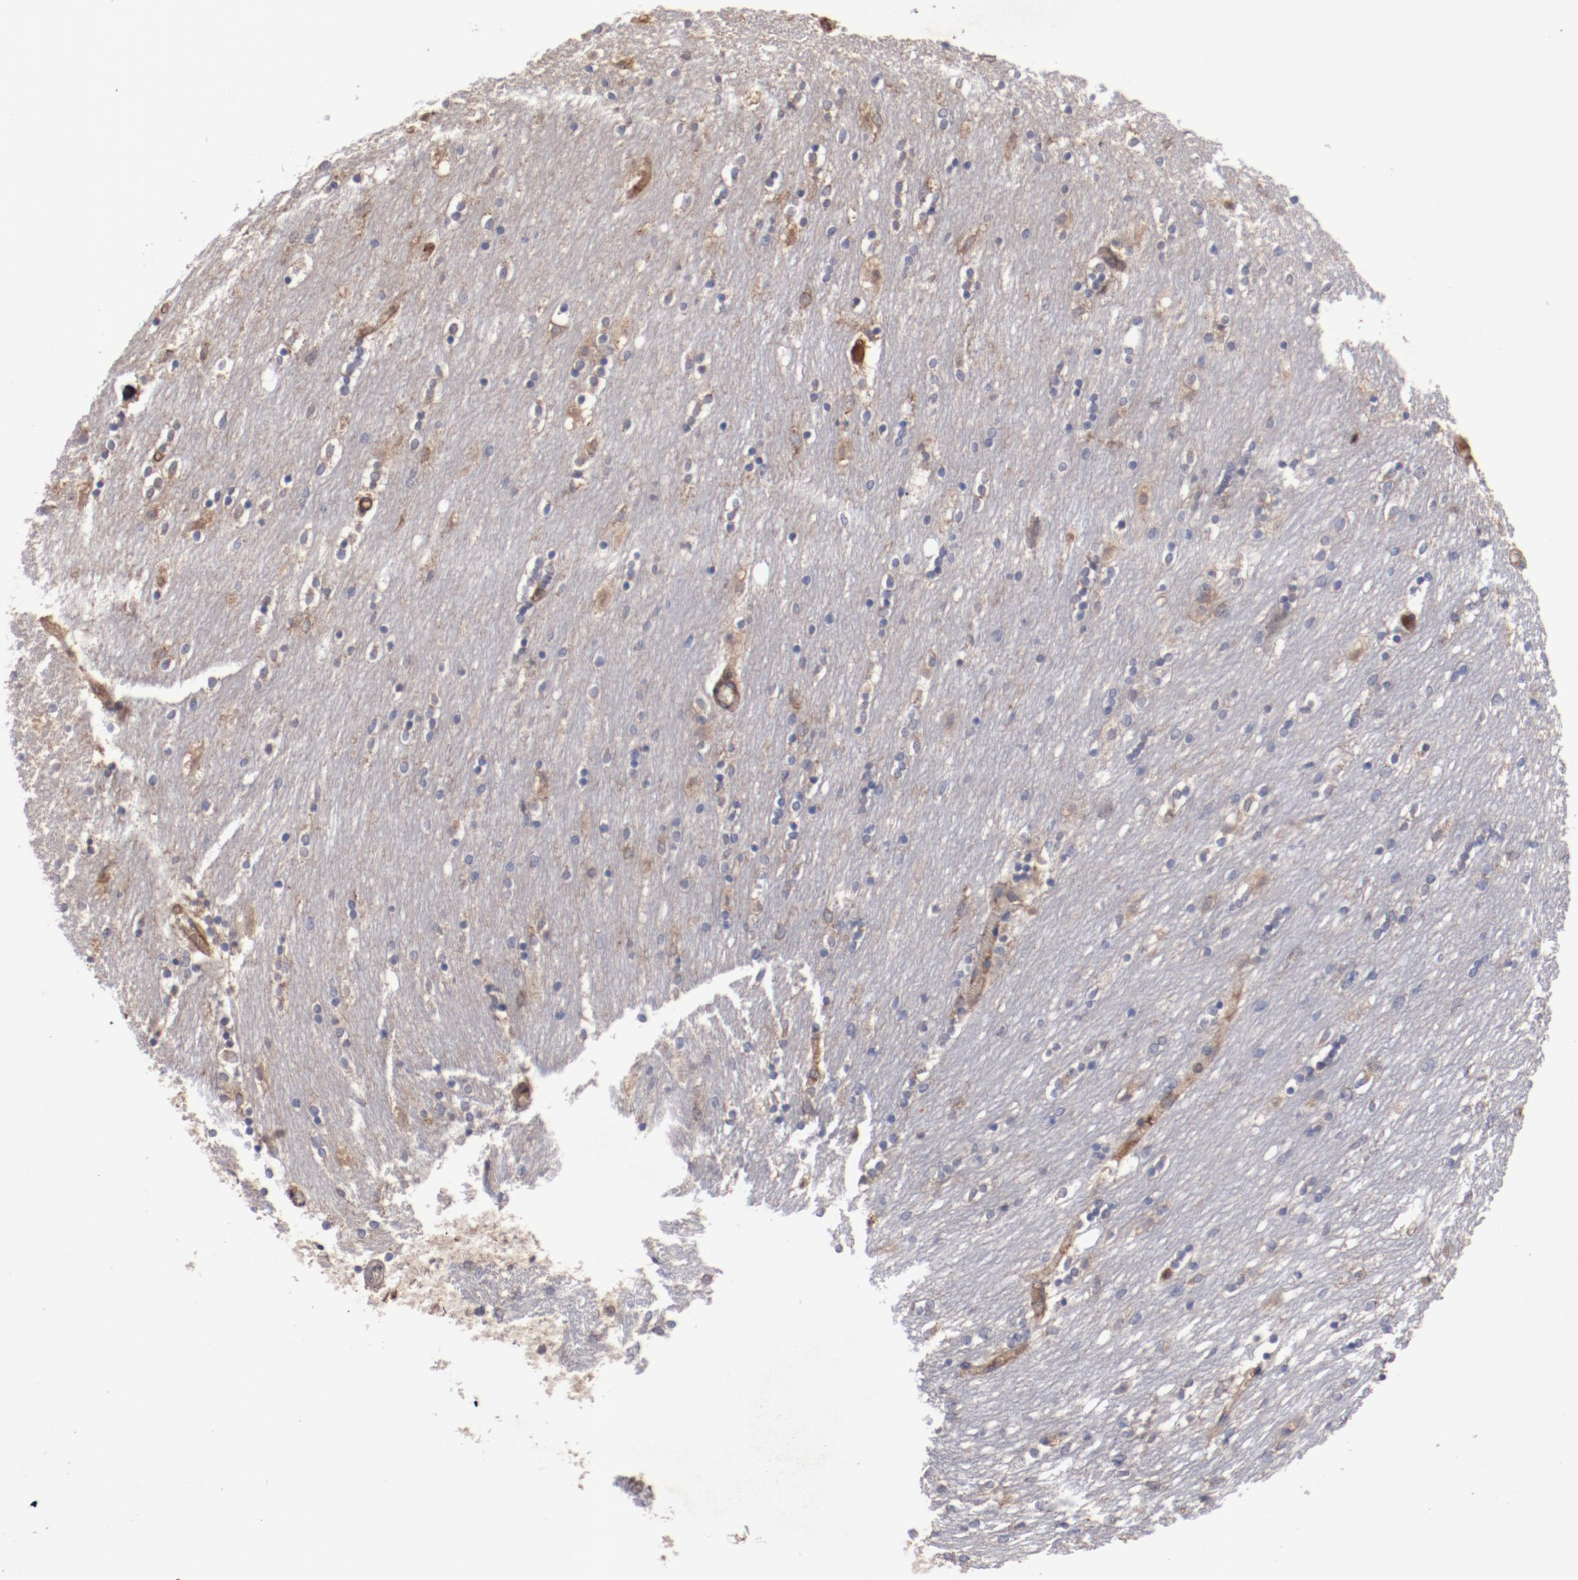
{"staining": {"intensity": "weak", "quantity": "<25%", "location": "cytoplasmic/membranous"}, "tissue": "caudate", "cell_type": "Glial cells", "image_type": "normal", "snomed": [{"axis": "morphology", "description": "Normal tissue, NOS"}, {"axis": "topography", "description": "Lateral ventricle wall"}], "caption": "Caudate stained for a protein using IHC reveals no expression glial cells.", "gene": "DIPK2B", "patient": {"sex": "female", "age": 54}}